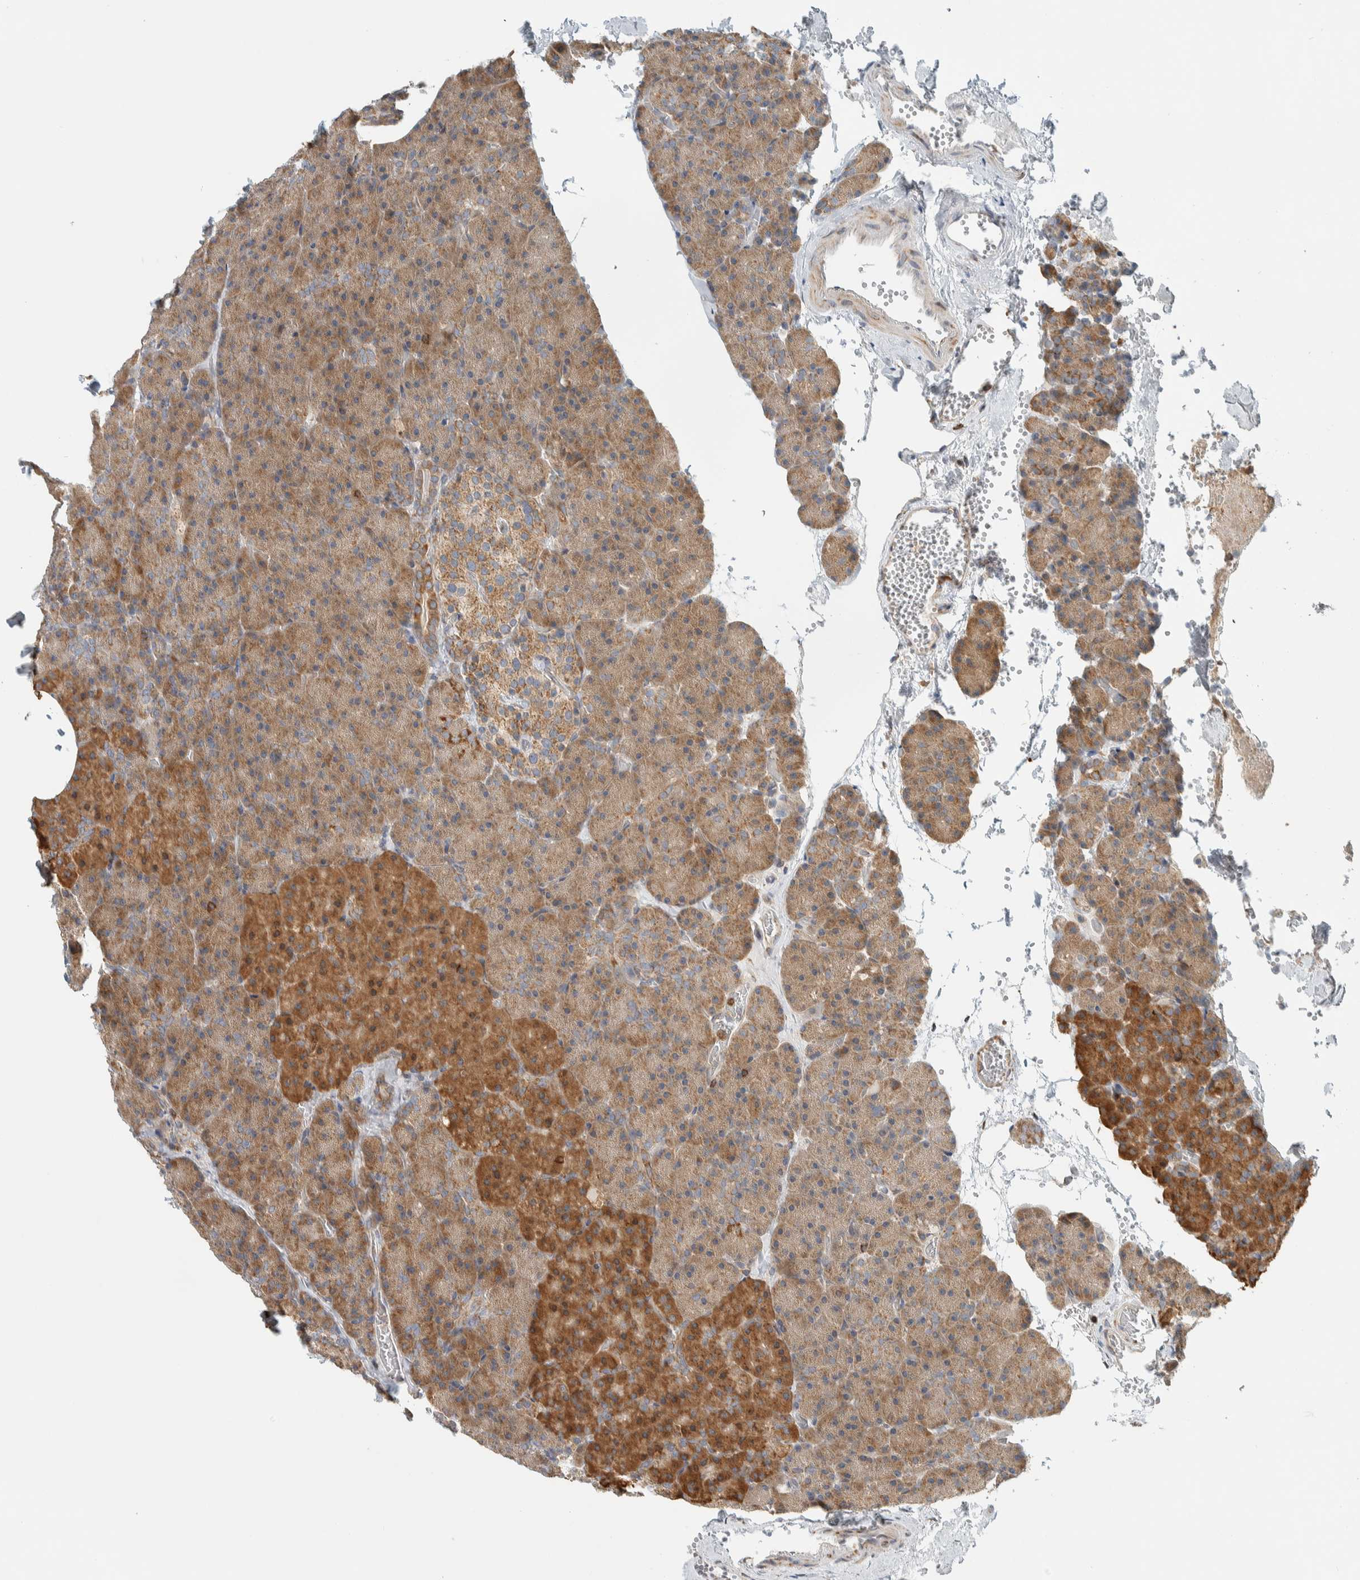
{"staining": {"intensity": "moderate", "quantity": ">75%", "location": "cytoplasmic/membranous"}, "tissue": "pancreas", "cell_type": "Exocrine glandular cells", "image_type": "normal", "snomed": [{"axis": "morphology", "description": "Normal tissue, NOS"}, {"axis": "morphology", "description": "Carcinoid, malignant, NOS"}, {"axis": "topography", "description": "Pancreas"}], "caption": "DAB (3,3'-diaminobenzidine) immunohistochemical staining of normal human pancreas exhibits moderate cytoplasmic/membranous protein staining in about >75% of exocrine glandular cells.", "gene": "CCDC57", "patient": {"sex": "female", "age": 35}}